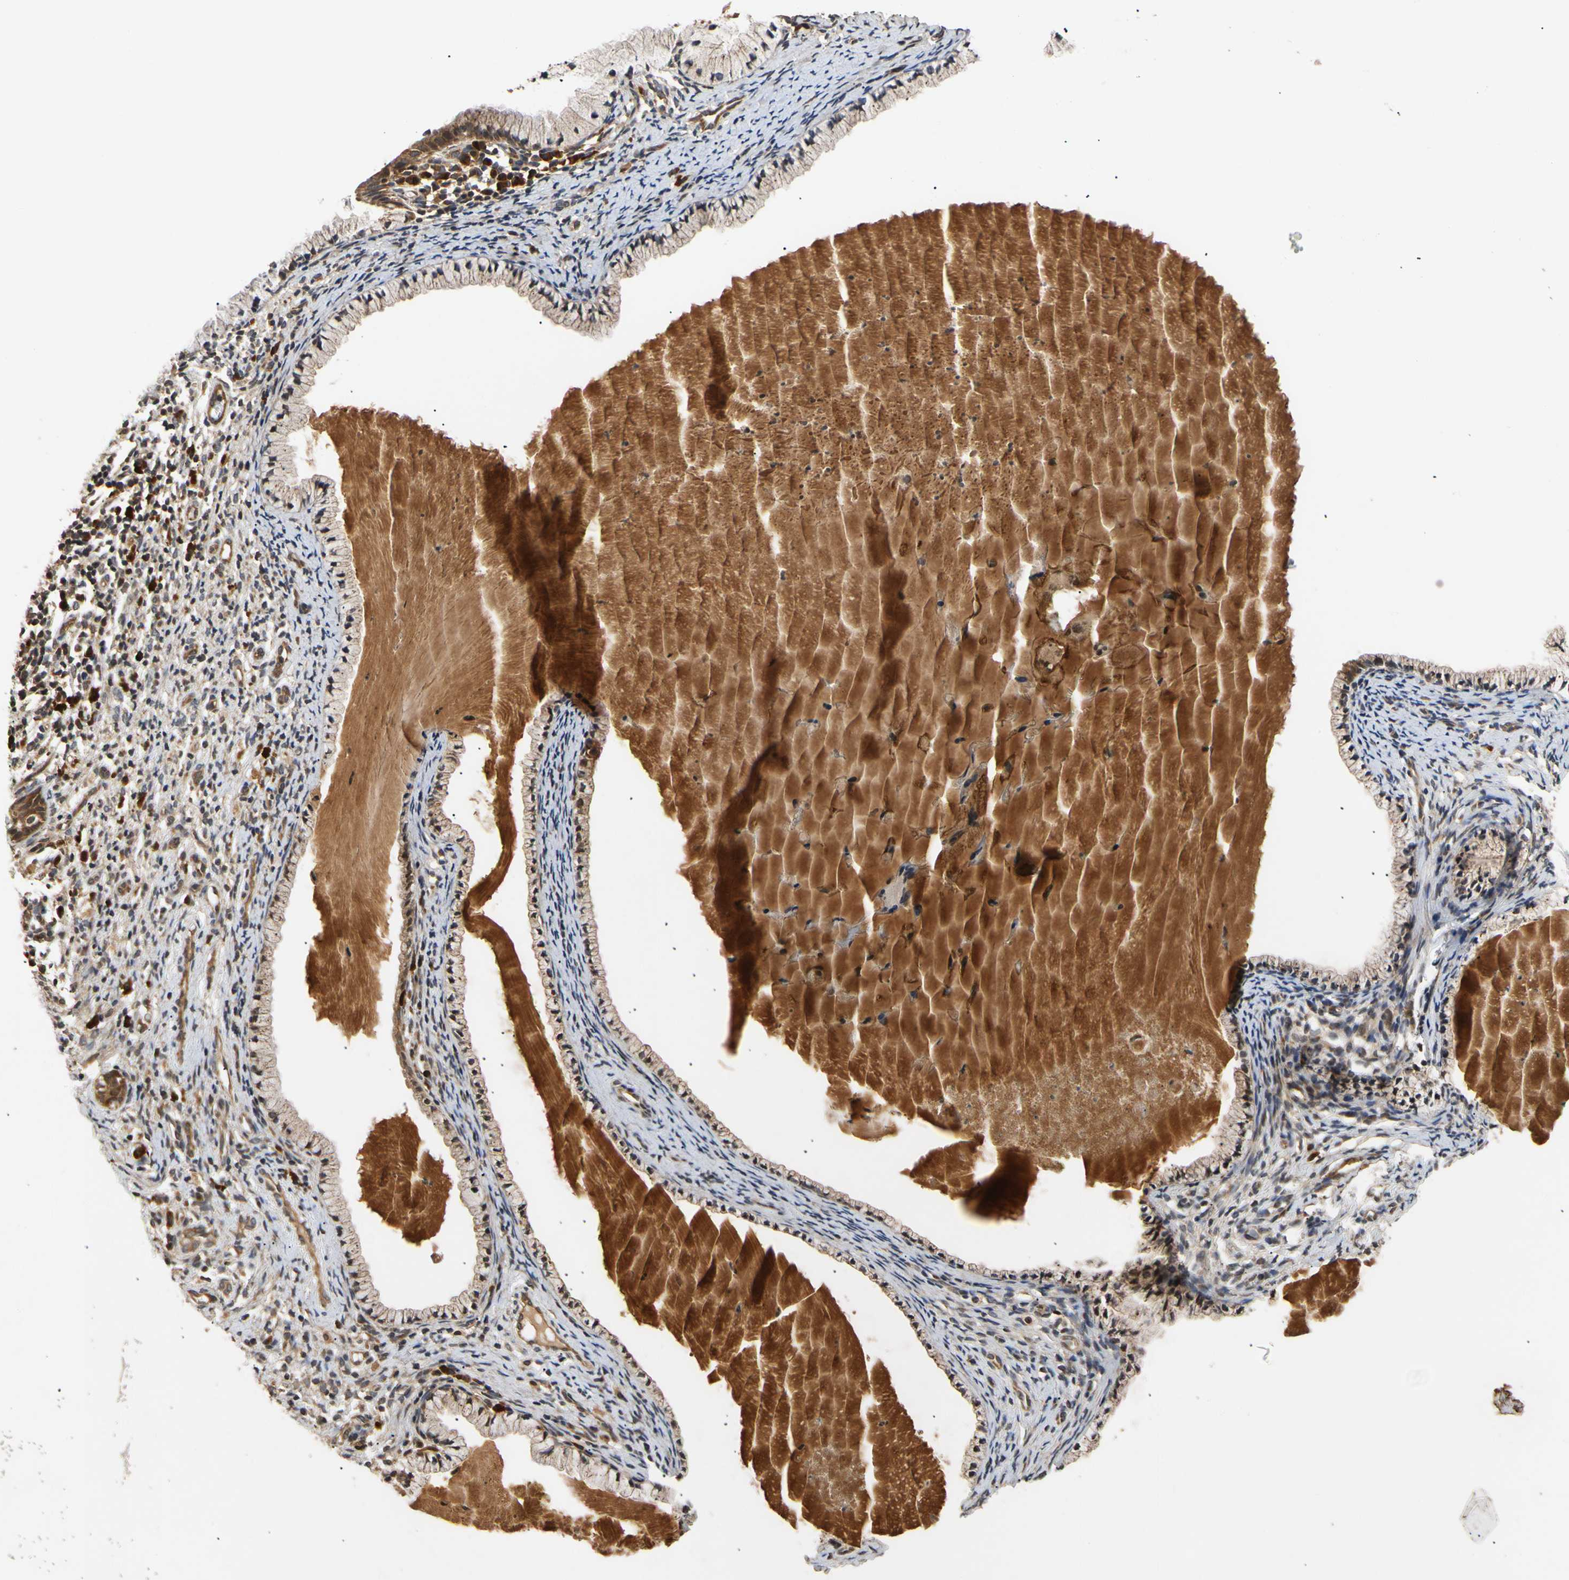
{"staining": {"intensity": "moderate", "quantity": "25%-75%", "location": "cytoplasmic/membranous,nuclear"}, "tissue": "cervix", "cell_type": "Glandular cells", "image_type": "normal", "snomed": [{"axis": "morphology", "description": "Normal tissue, NOS"}, {"axis": "topography", "description": "Cervix"}], "caption": "Immunohistochemical staining of normal cervix exhibits moderate cytoplasmic/membranous,nuclear protein staining in about 25%-75% of glandular cells. (DAB (3,3'-diaminobenzidine) IHC with brightfield microscopy, high magnification).", "gene": "MRPS22", "patient": {"sex": "female", "age": 70}}